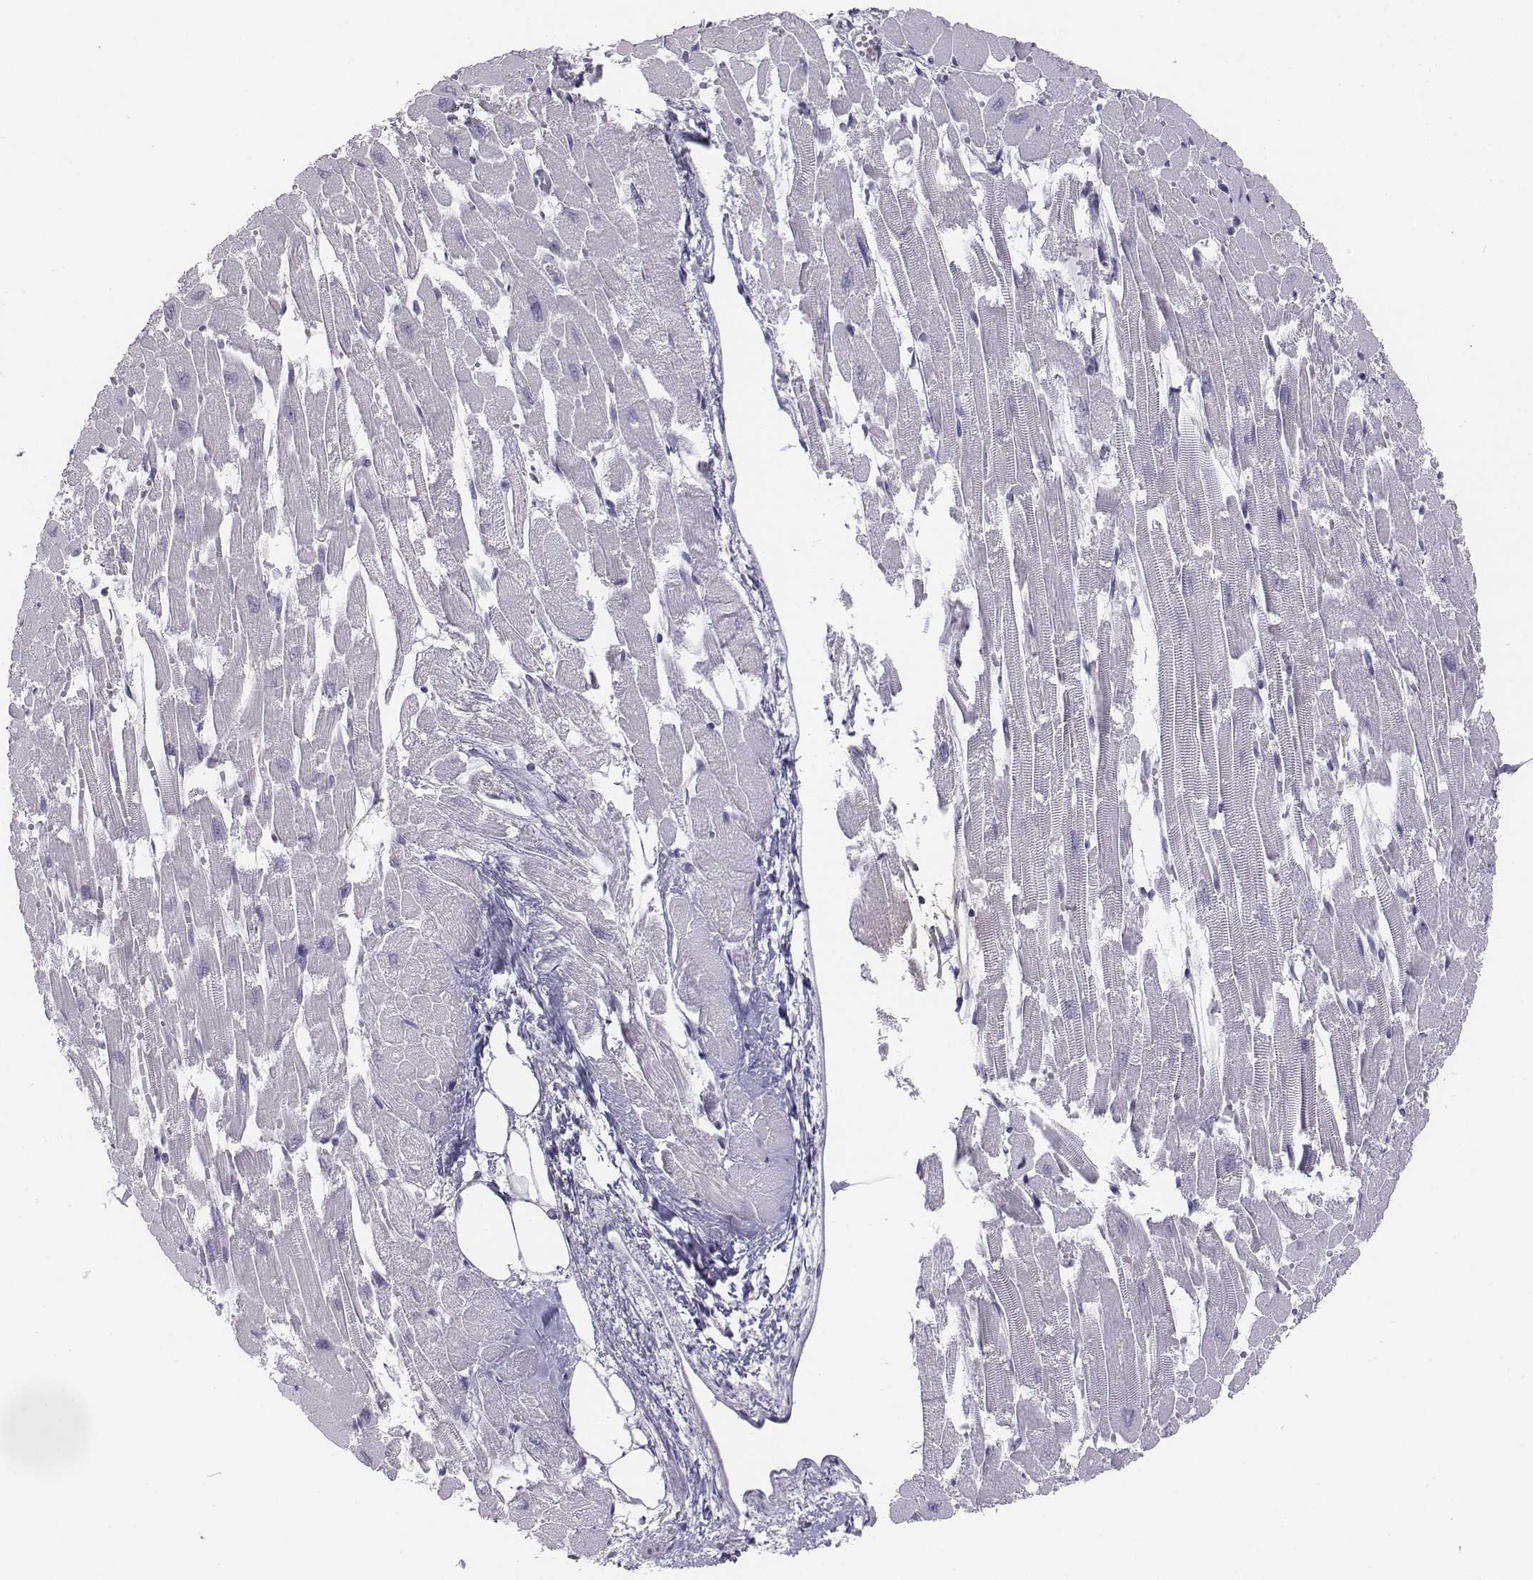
{"staining": {"intensity": "negative", "quantity": "none", "location": "none"}, "tissue": "heart muscle", "cell_type": "Cardiomyocytes", "image_type": "normal", "snomed": [{"axis": "morphology", "description": "Normal tissue, NOS"}, {"axis": "topography", "description": "Heart"}], "caption": "High power microscopy photomicrograph of an IHC micrograph of unremarkable heart muscle, revealing no significant staining in cardiomyocytes.", "gene": "CHST14", "patient": {"sex": "female", "age": 52}}